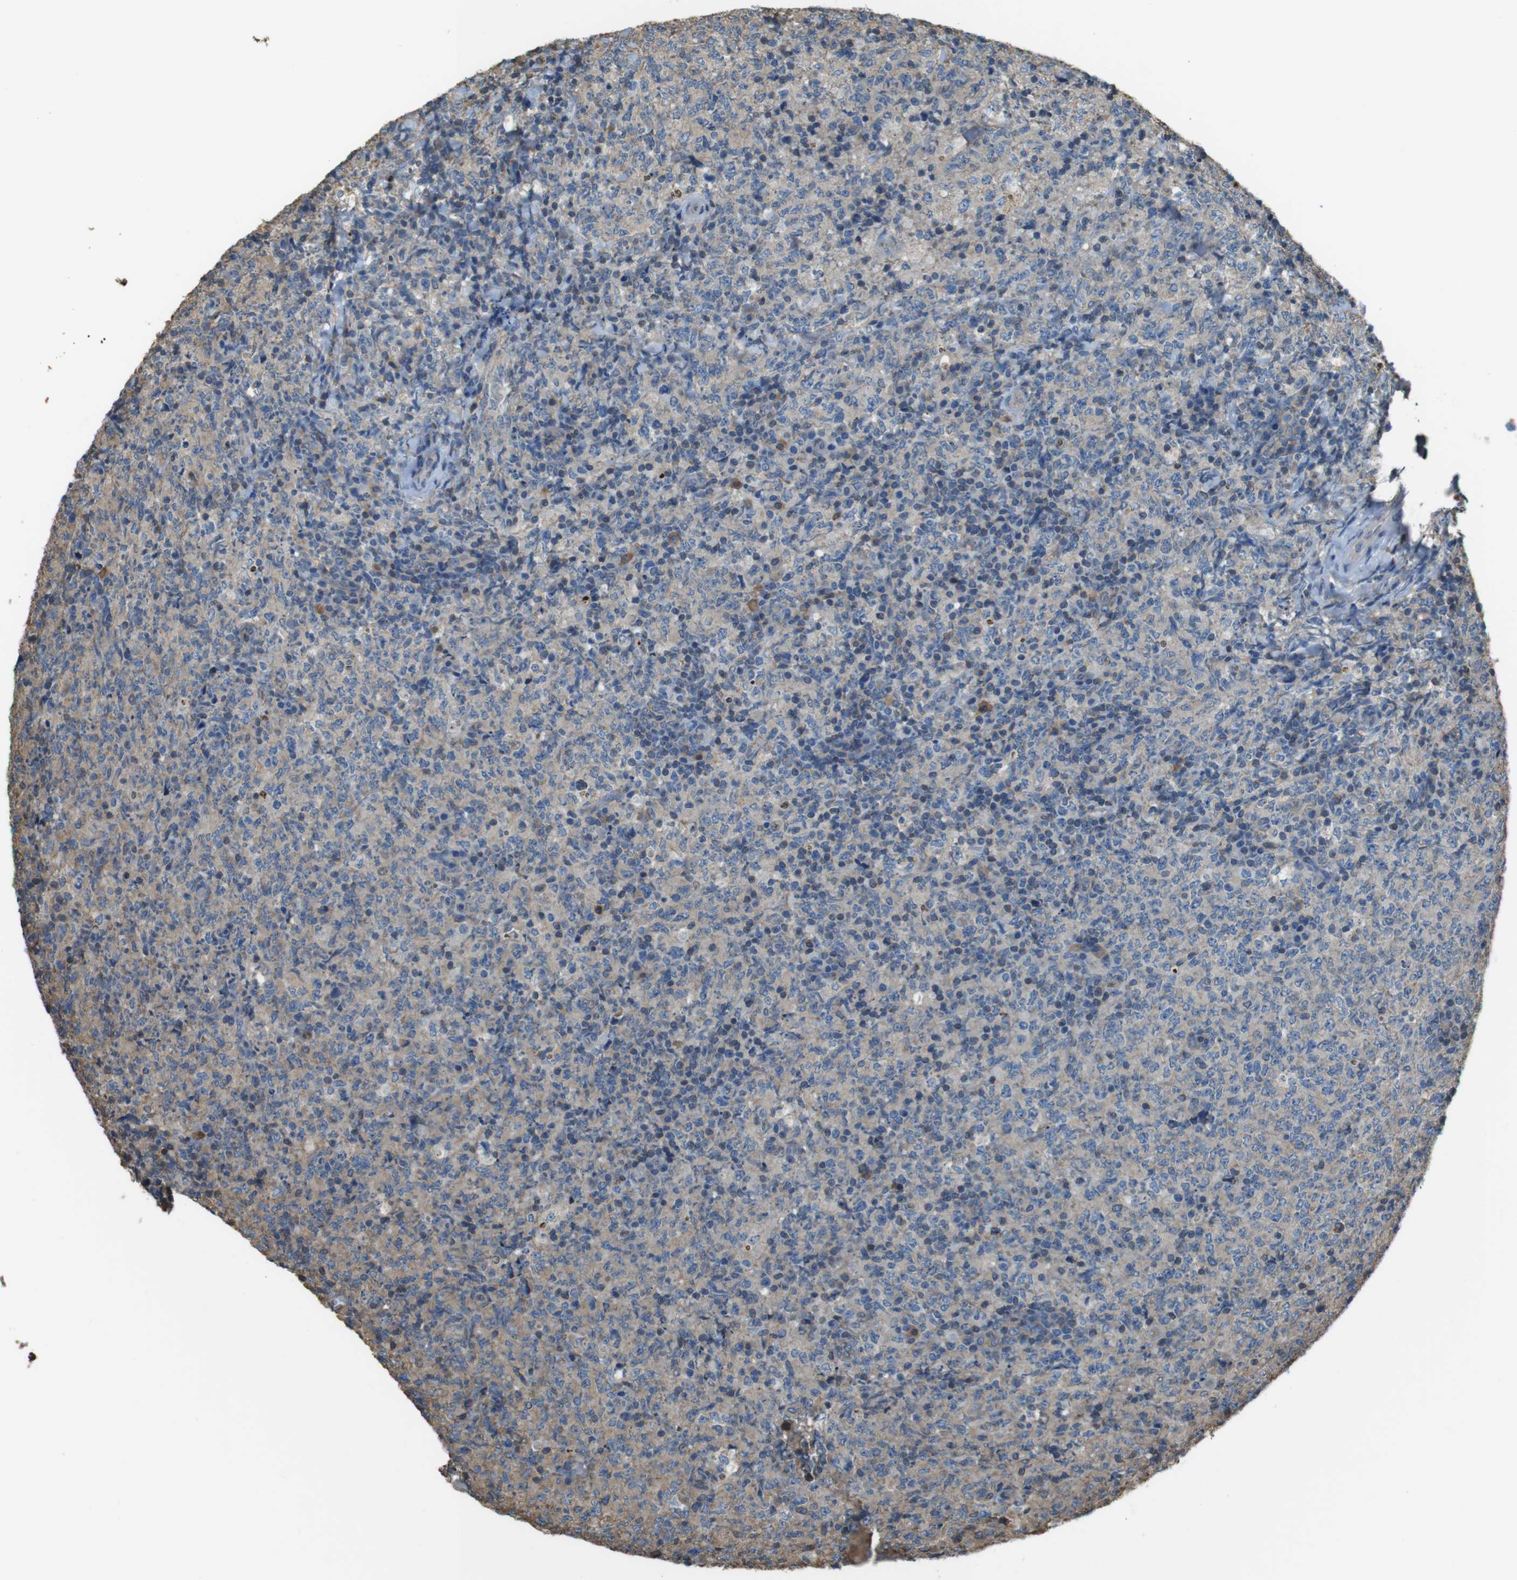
{"staining": {"intensity": "negative", "quantity": "none", "location": "none"}, "tissue": "lymphoma", "cell_type": "Tumor cells", "image_type": "cancer", "snomed": [{"axis": "morphology", "description": "Malignant lymphoma, non-Hodgkin's type, High grade"}, {"axis": "topography", "description": "Tonsil"}], "caption": "IHC micrograph of neoplastic tissue: malignant lymphoma, non-Hodgkin's type (high-grade) stained with DAB displays no significant protein expression in tumor cells.", "gene": "FCAR", "patient": {"sex": "female", "age": 36}}